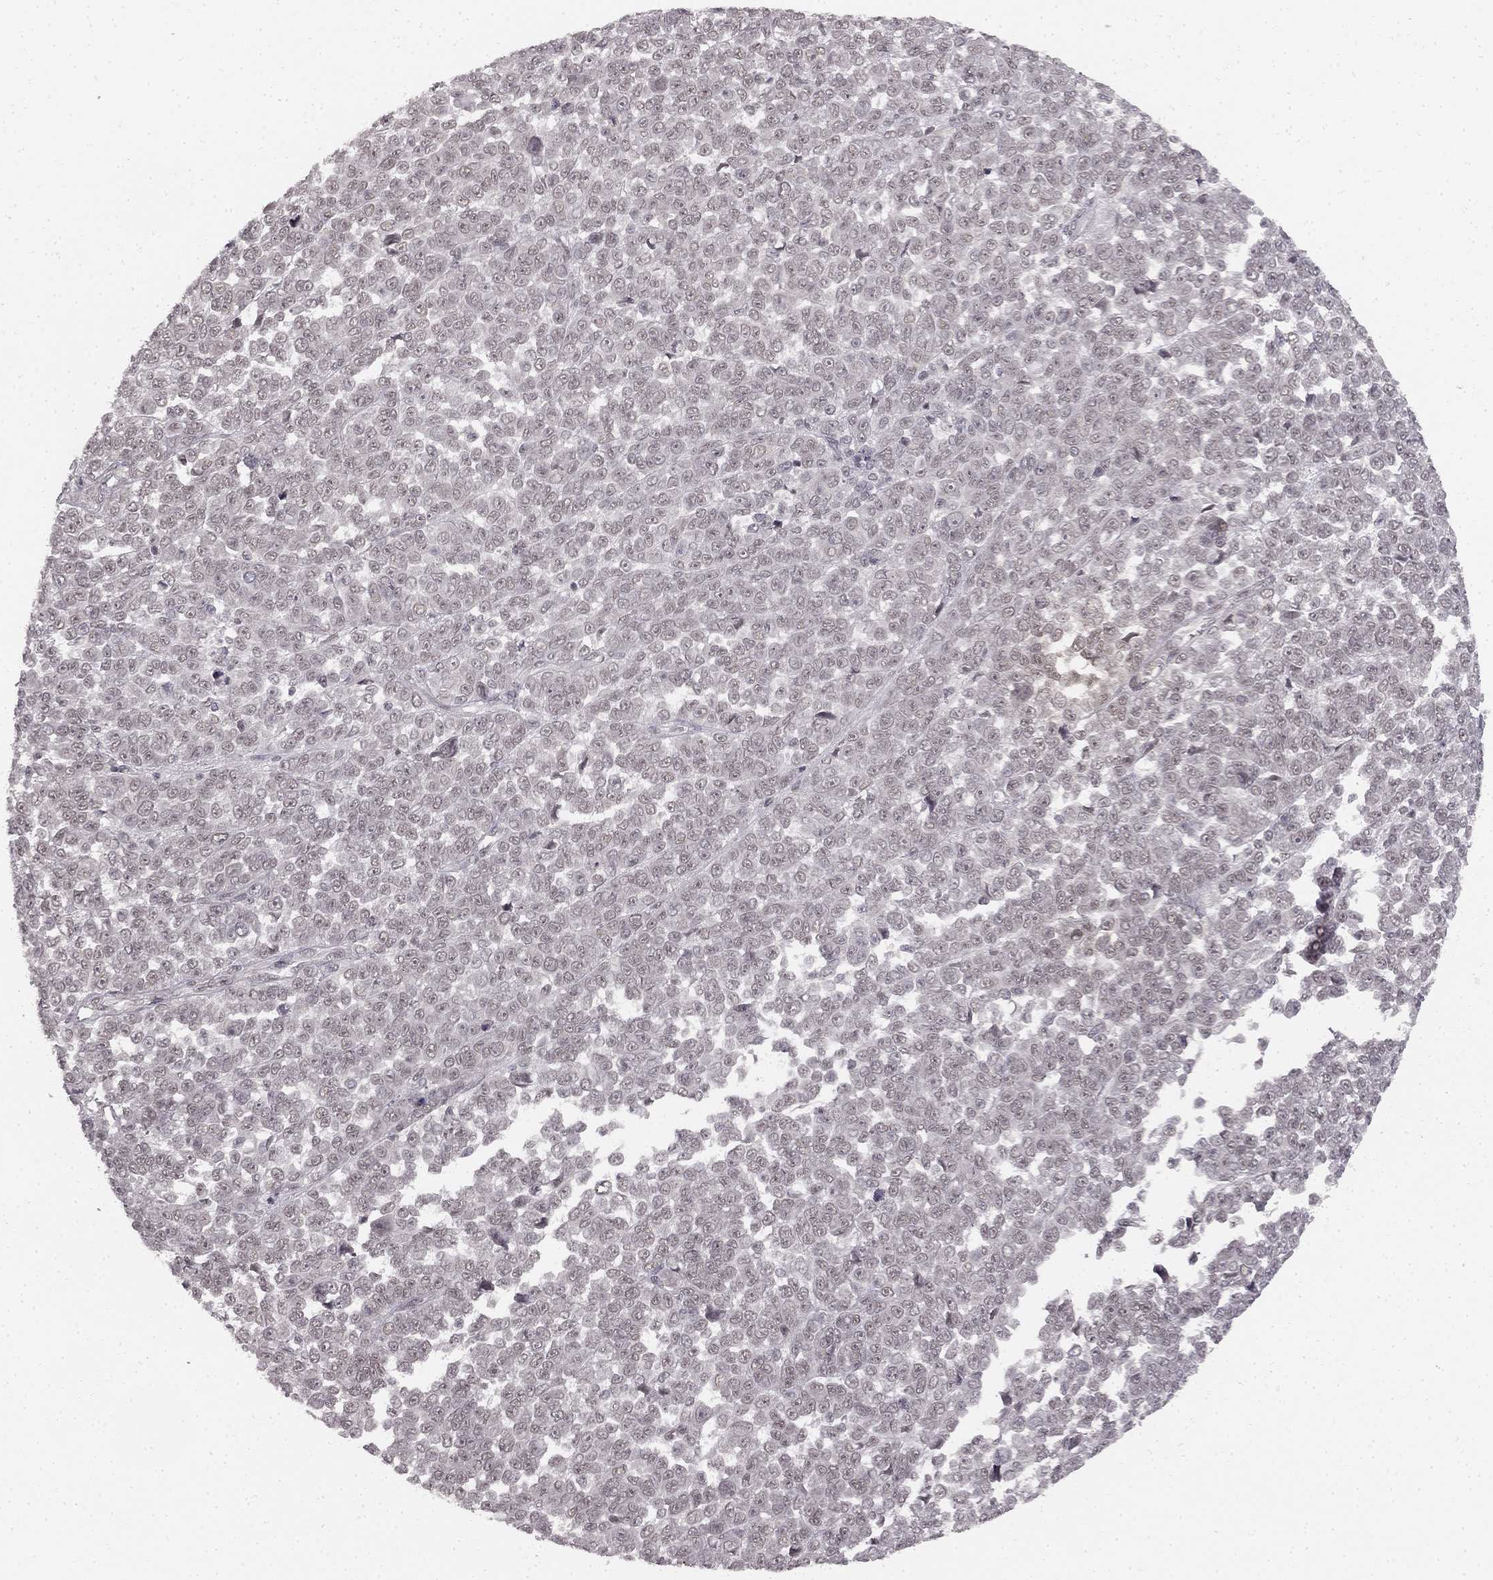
{"staining": {"intensity": "negative", "quantity": "none", "location": "none"}, "tissue": "melanoma", "cell_type": "Tumor cells", "image_type": "cancer", "snomed": [{"axis": "morphology", "description": "Malignant melanoma, NOS"}, {"axis": "topography", "description": "Skin"}], "caption": "High power microscopy photomicrograph of an IHC histopathology image of melanoma, revealing no significant positivity in tumor cells. The staining was performed using DAB (3,3'-diaminobenzidine) to visualize the protein expression in brown, while the nuclei were stained in blue with hematoxylin (Magnification: 20x).", "gene": "HCN4", "patient": {"sex": "female", "age": 95}}